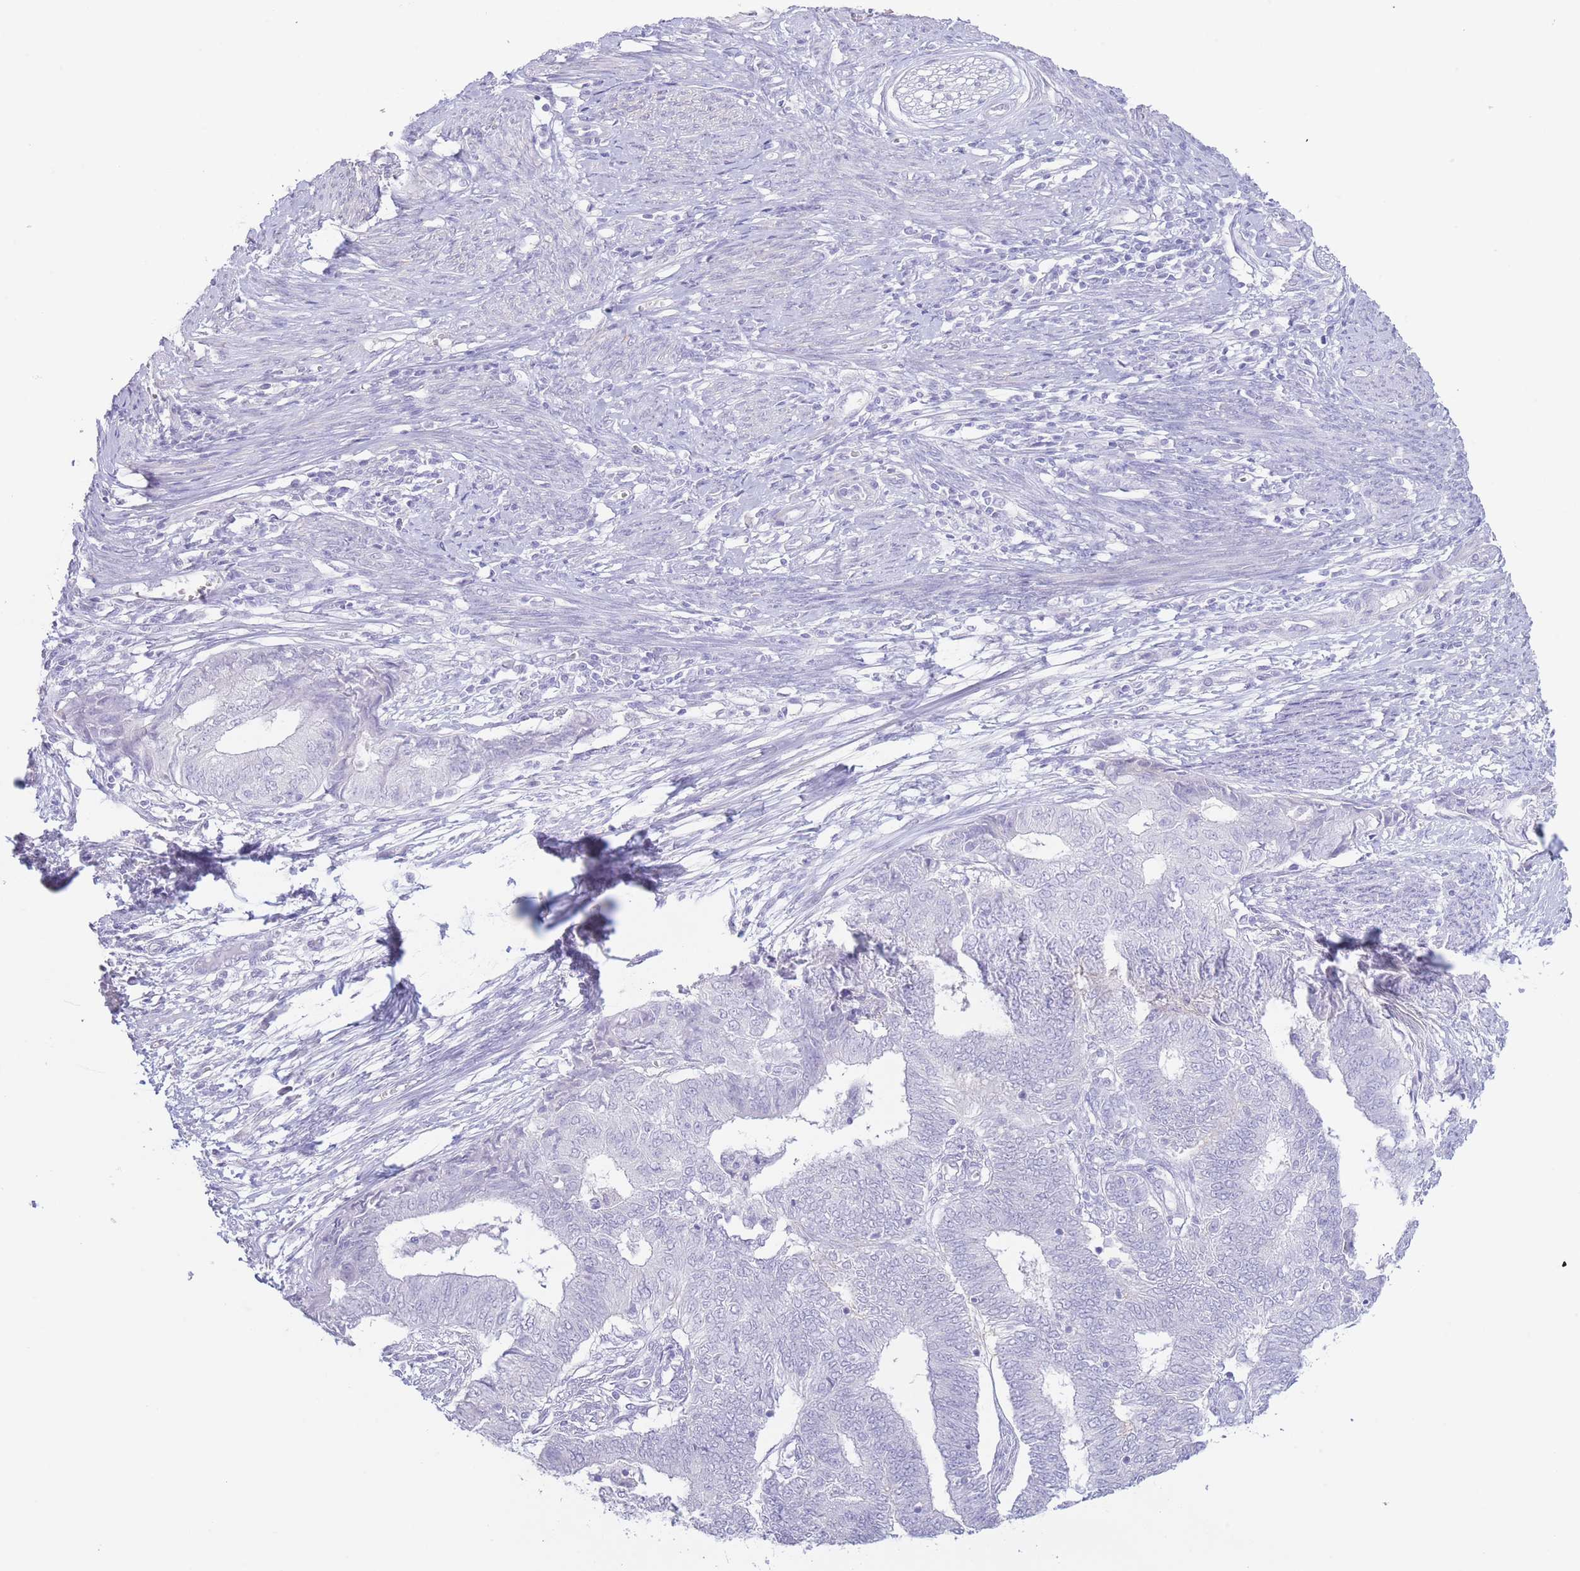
{"staining": {"intensity": "negative", "quantity": "none", "location": "none"}, "tissue": "endometrial cancer", "cell_type": "Tumor cells", "image_type": "cancer", "snomed": [{"axis": "morphology", "description": "Adenocarcinoma, NOS"}, {"axis": "topography", "description": "Endometrium"}], "caption": "Tumor cells are negative for brown protein staining in endometrial cancer.", "gene": "PKLR", "patient": {"sex": "female", "age": 62}}